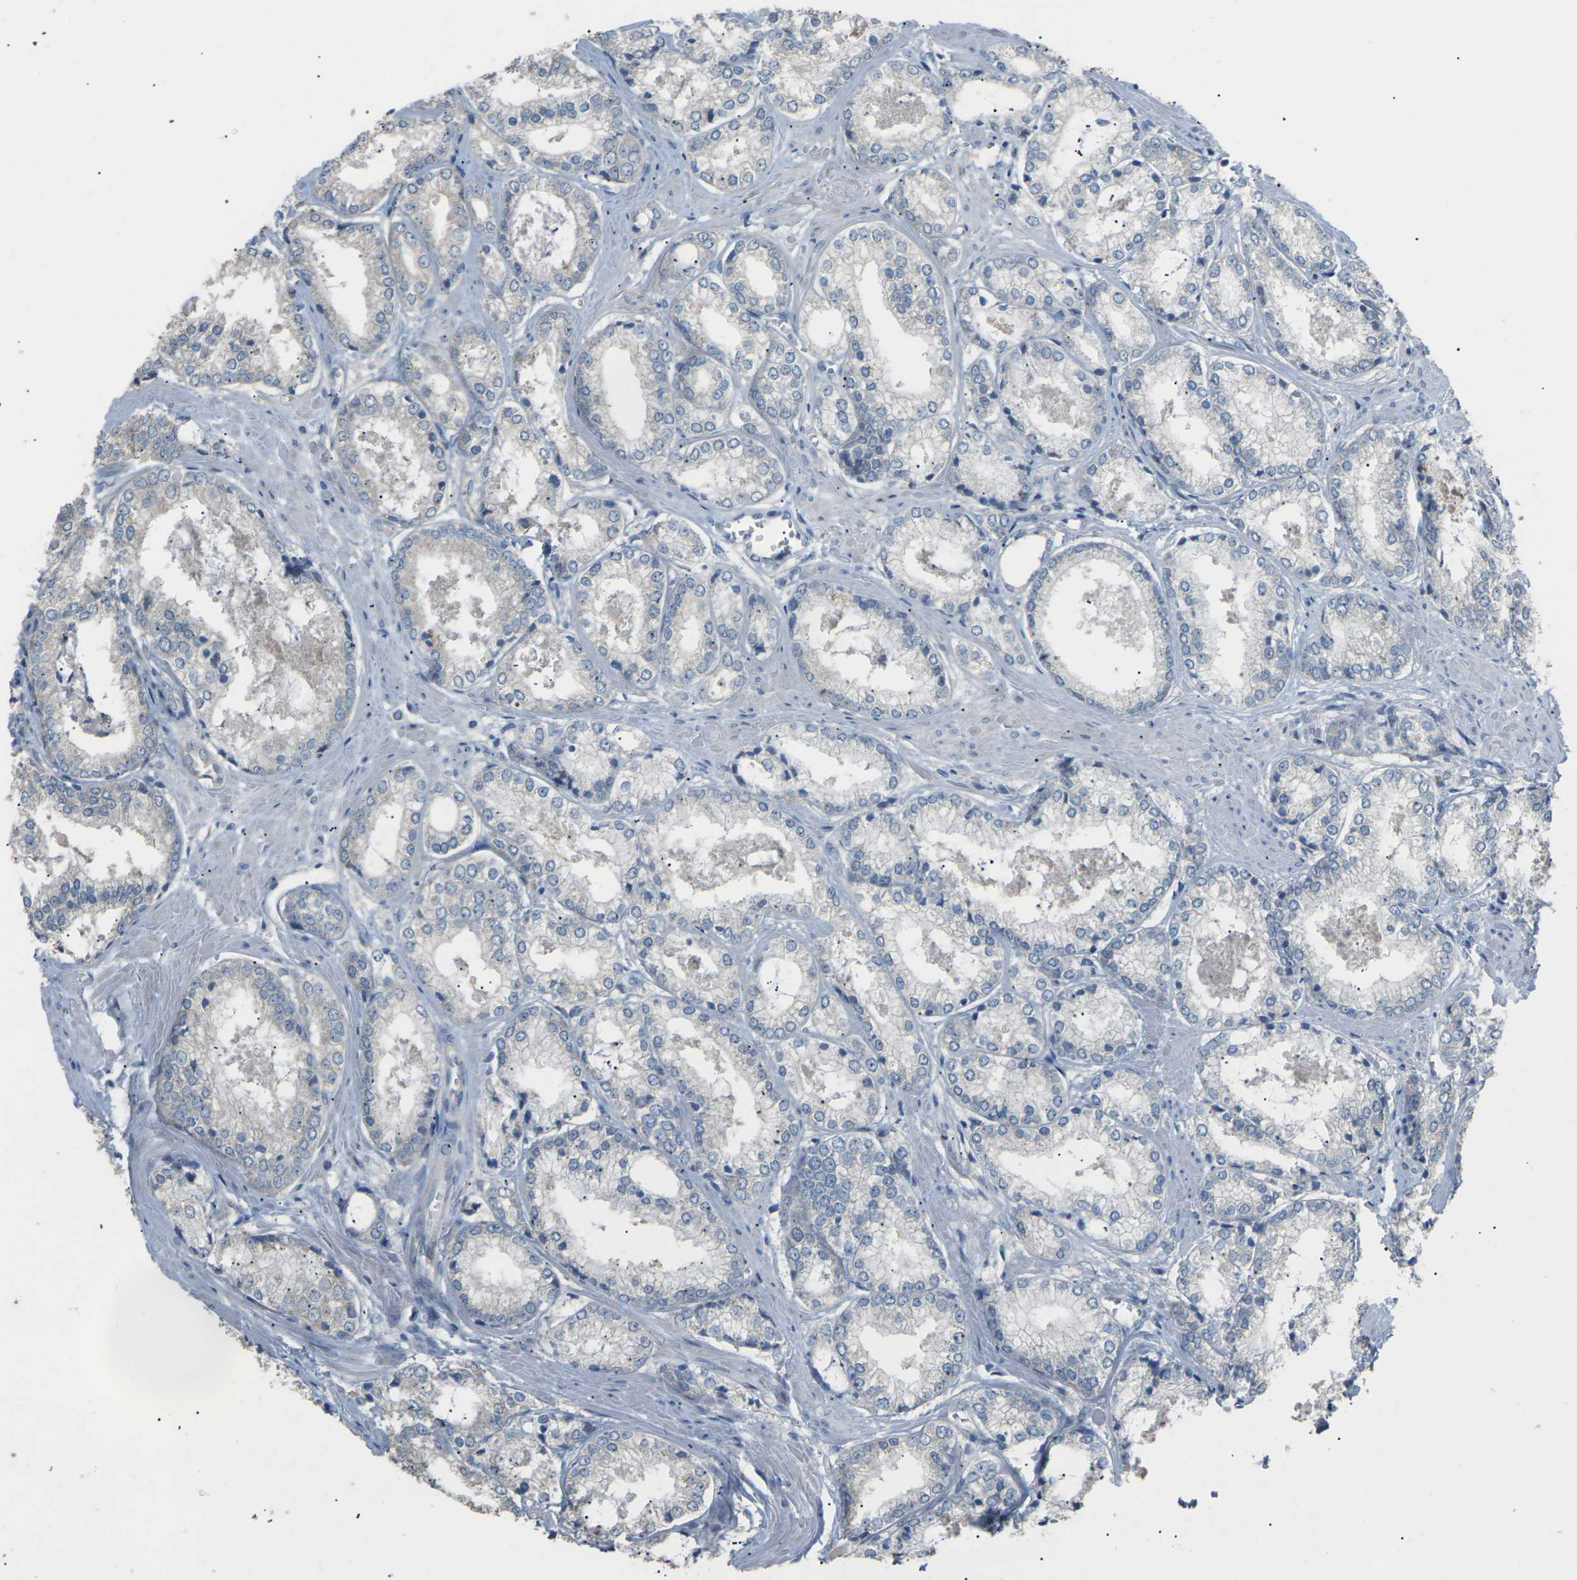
{"staining": {"intensity": "negative", "quantity": "none", "location": "none"}, "tissue": "prostate cancer", "cell_type": "Tumor cells", "image_type": "cancer", "snomed": [{"axis": "morphology", "description": "Adenocarcinoma, Low grade"}, {"axis": "topography", "description": "Prostate"}], "caption": "Tumor cells show no significant staining in prostate cancer.", "gene": "KLHDC8B", "patient": {"sex": "male", "age": 64}}